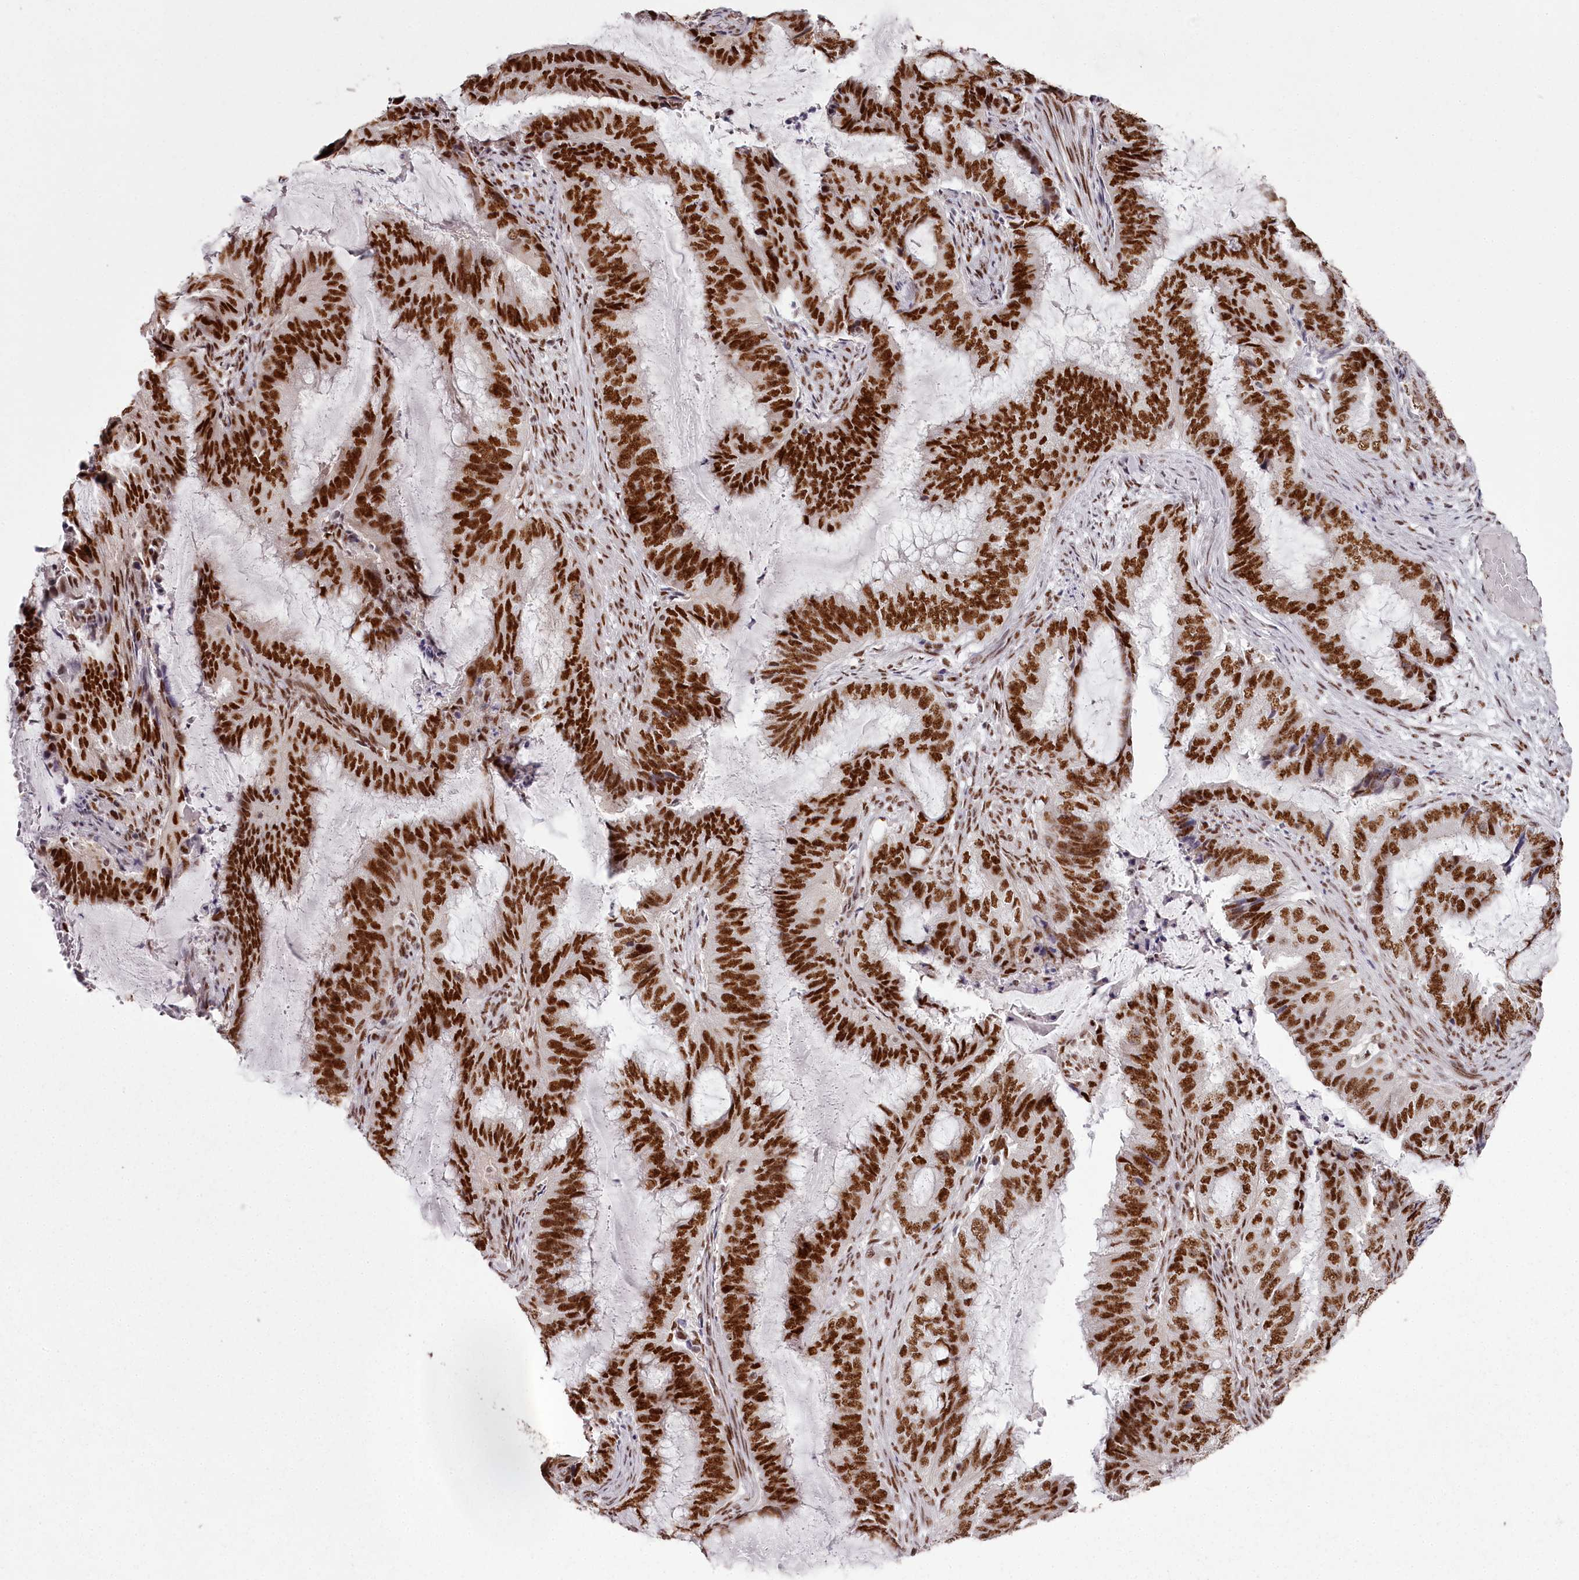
{"staining": {"intensity": "strong", "quantity": ">75%", "location": "nuclear"}, "tissue": "endometrial cancer", "cell_type": "Tumor cells", "image_type": "cancer", "snomed": [{"axis": "morphology", "description": "Adenocarcinoma, NOS"}, {"axis": "topography", "description": "Endometrium"}], "caption": "Immunohistochemistry of human endometrial cancer (adenocarcinoma) displays high levels of strong nuclear staining in about >75% of tumor cells.", "gene": "PSPC1", "patient": {"sex": "female", "age": 51}}